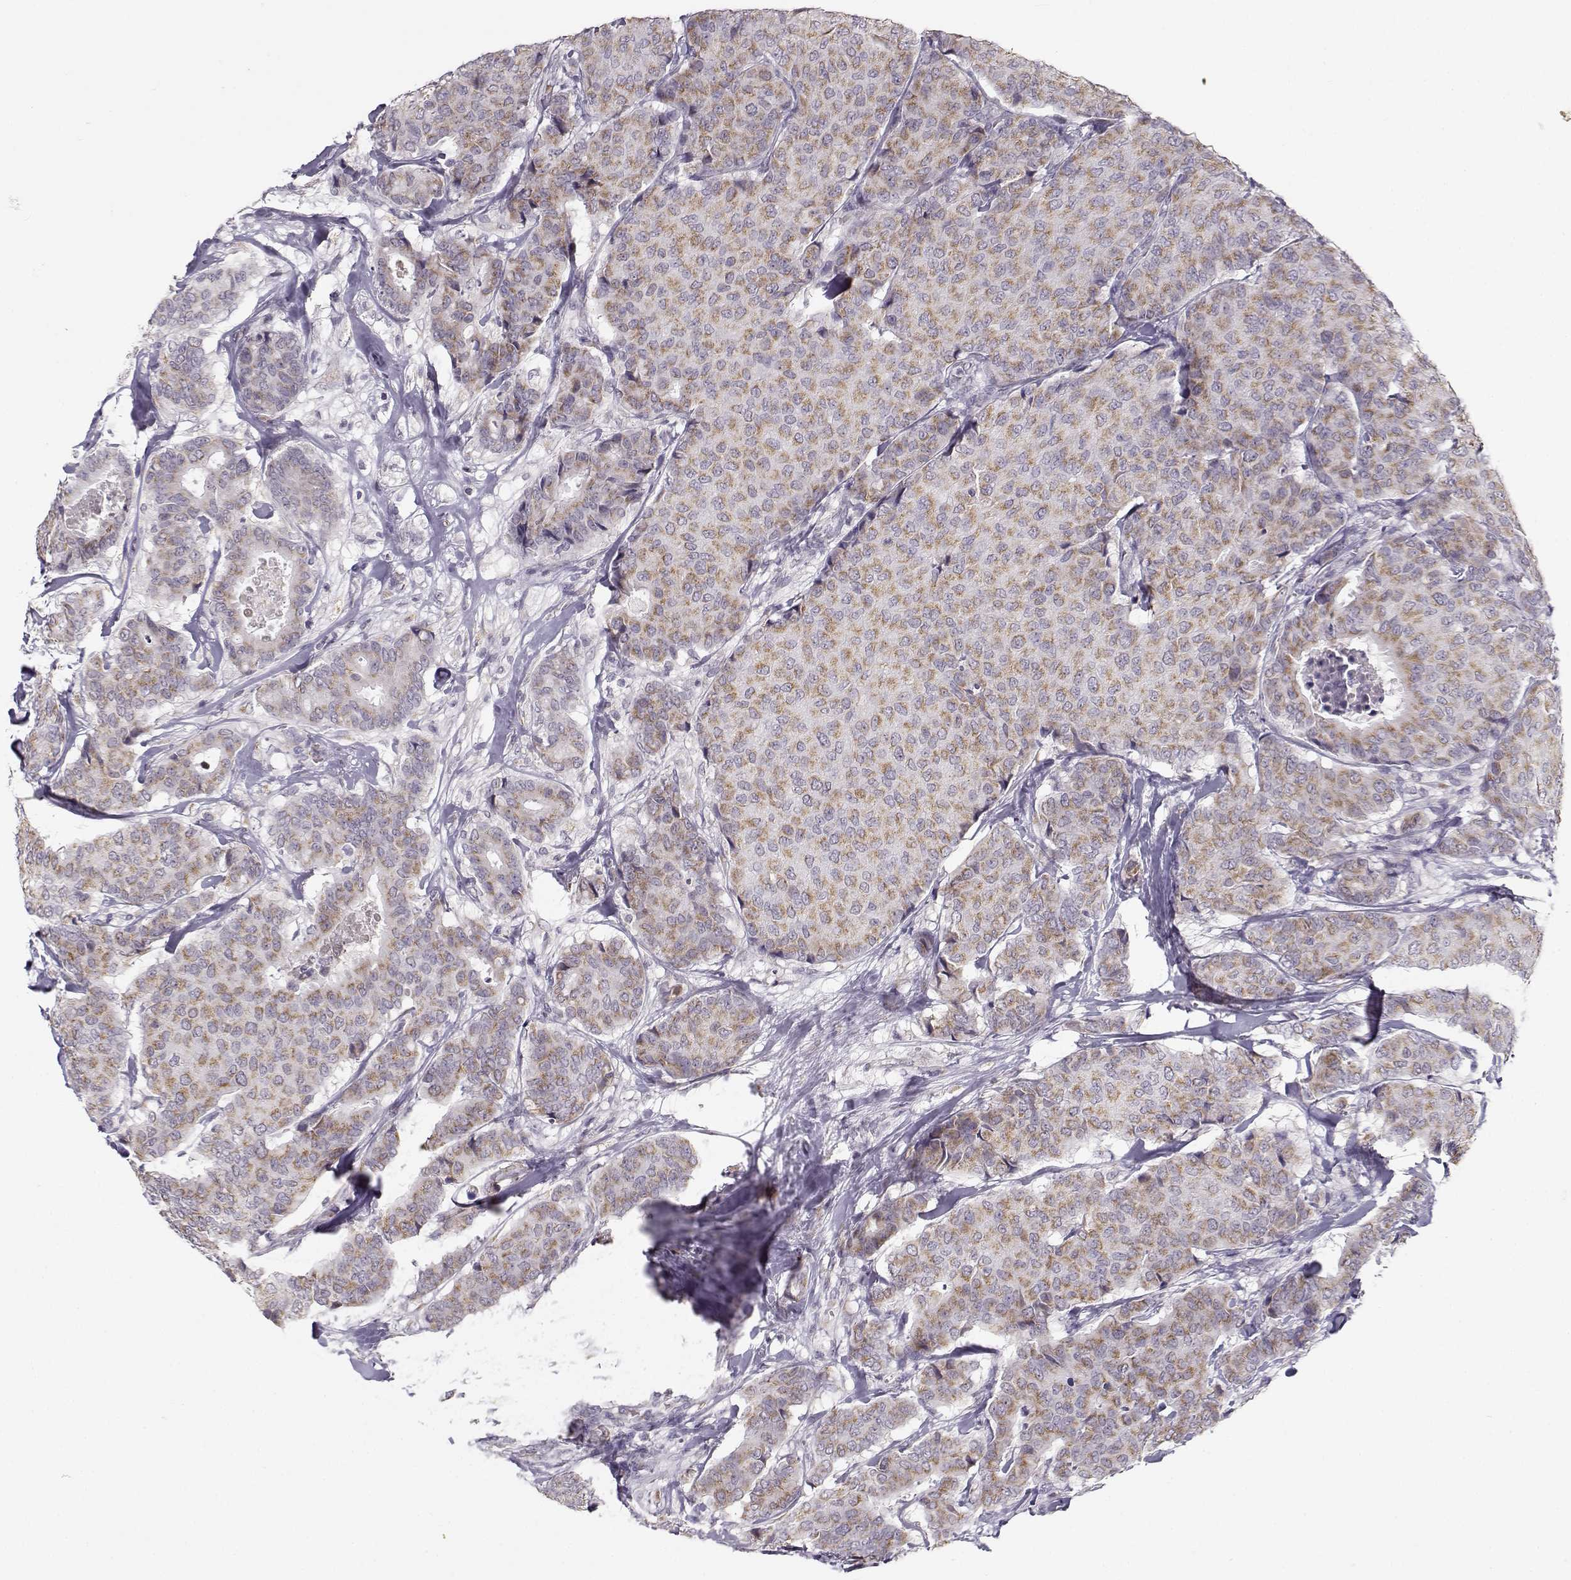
{"staining": {"intensity": "moderate", "quantity": ">75%", "location": "cytoplasmic/membranous"}, "tissue": "breast cancer", "cell_type": "Tumor cells", "image_type": "cancer", "snomed": [{"axis": "morphology", "description": "Duct carcinoma"}, {"axis": "topography", "description": "Breast"}], "caption": "This photomicrograph demonstrates IHC staining of breast cancer (intraductal carcinoma), with medium moderate cytoplasmic/membranous positivity in approximately >75% of tumor cells.", "gene": "SLC4A5", "patient": {"sex": "female", "age": 75}}